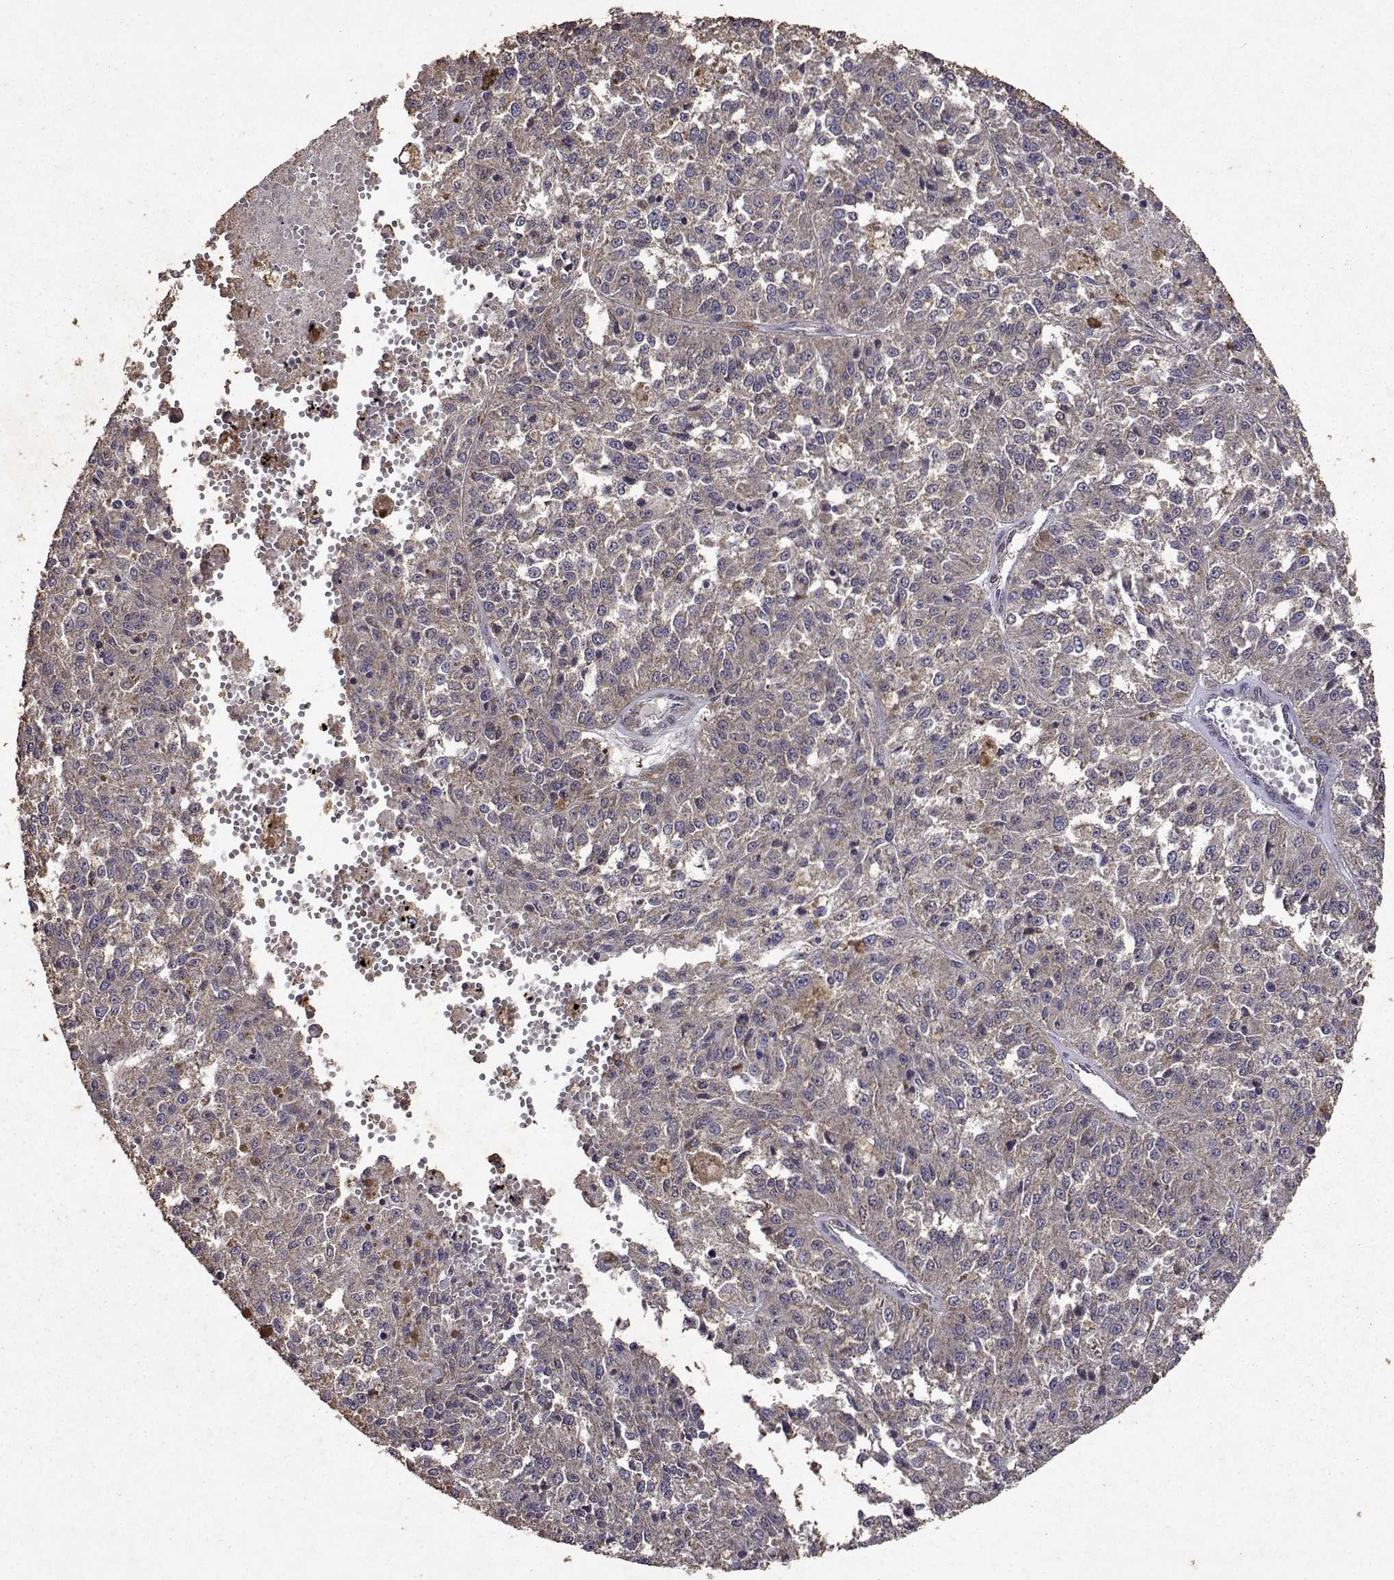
{"staining": {"intensity": "negative", "quantity": "none", "location": "none"}, "tissue": "melanoma", "cell_type": "Tumor cells", "image_type": "cancer", "snomed": [{"axis": "morphology", "description": "Malignant melanoma, Metastatic site"}, {"axis": "topography", "description": "Lymph node"}], "caption": "Immunohistochemical staining of human melanoma exhibits no significant positivity in tumor cells.", "gene": "TARBP2", "patient": {"sex": "female", "age": 64}}